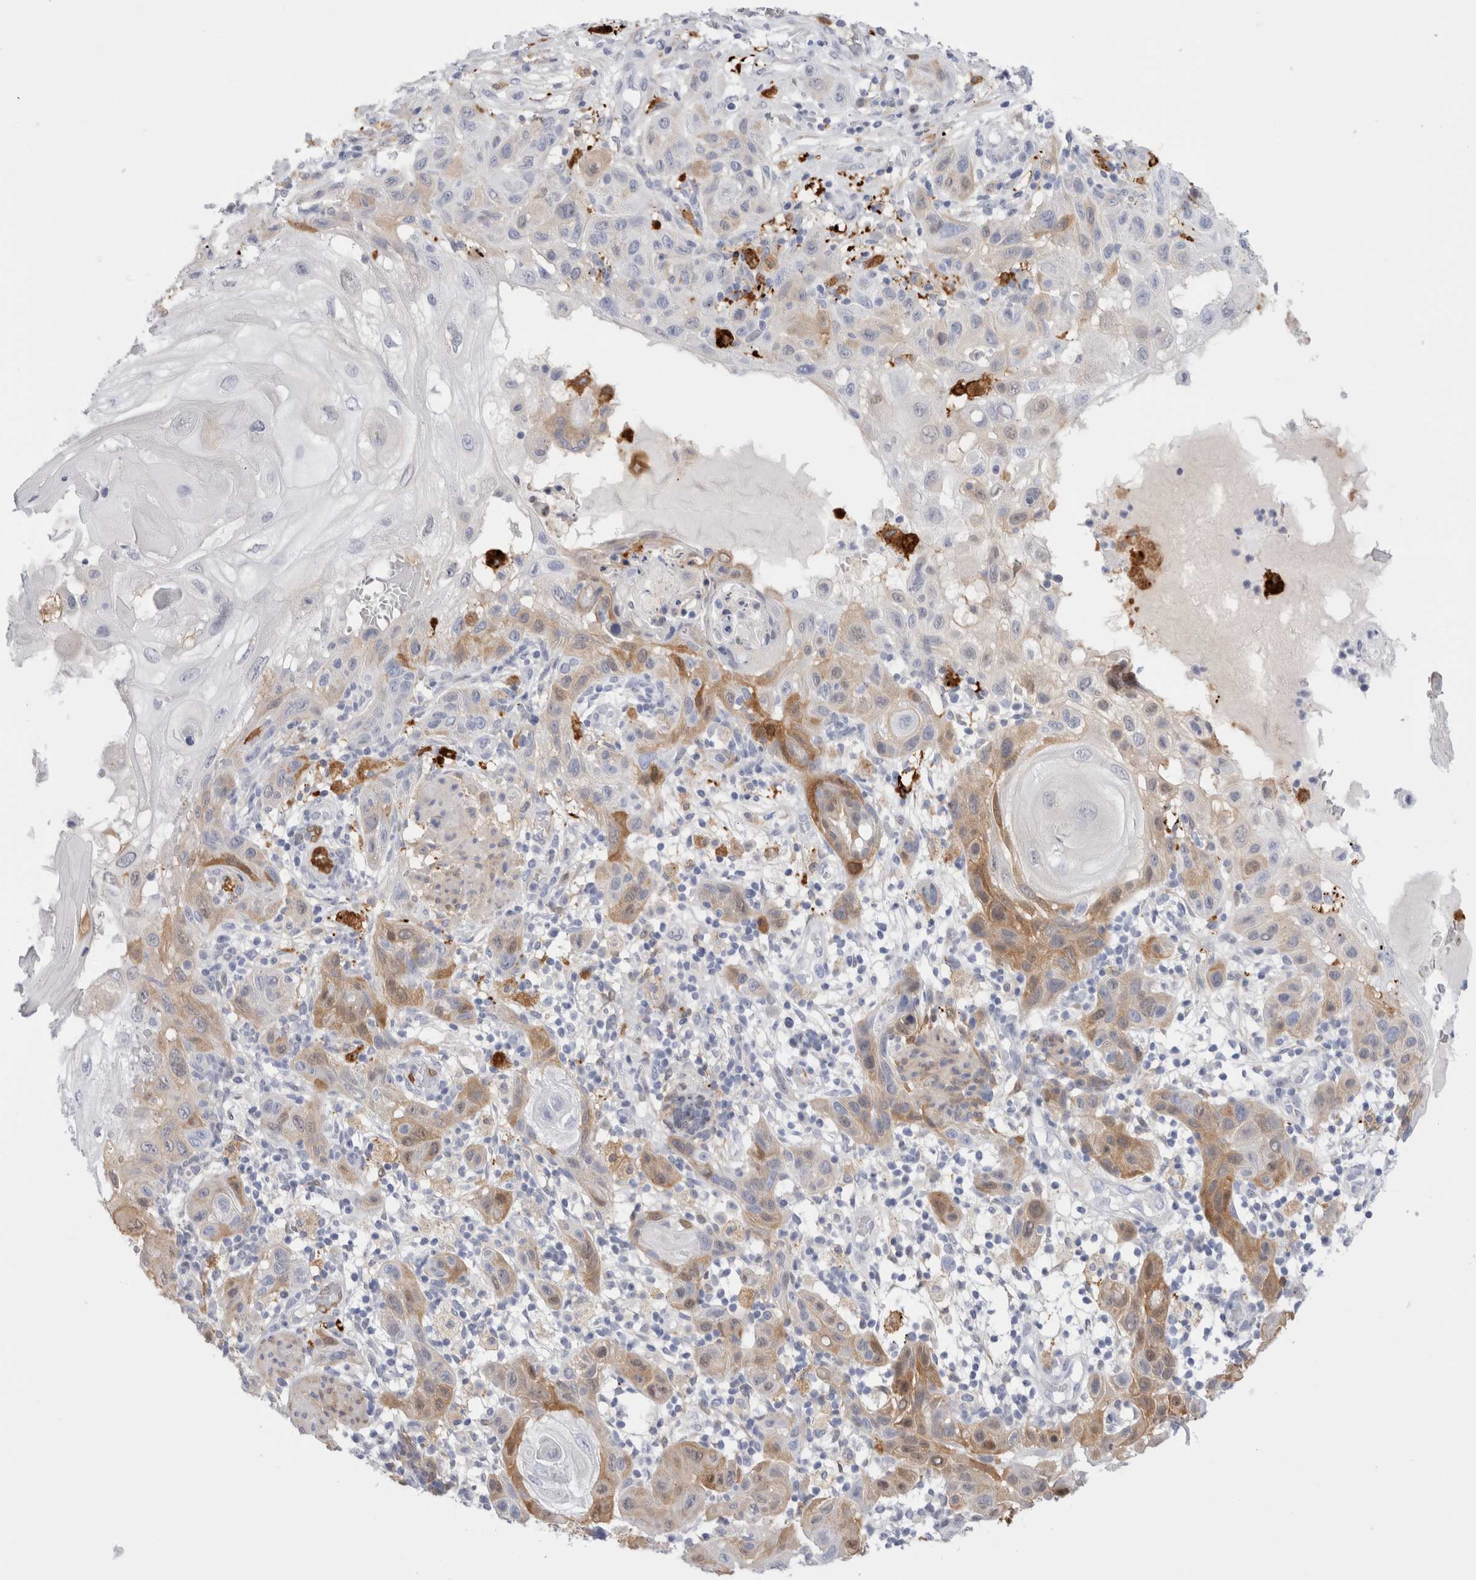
{"staining": {"intensity": "moderate", "quantity": "<25%", "location": "cytoplasmic/membranous"}, "tissue": "skin cancer", "cell_type": "Tumor cells", "image_type": "cancer", "snomed": [{"axis": "morphology", "description": "Squamous cell carcinoma, NOS"}, {"axis": "topography", "description": "Skin"}], "caption": "Immunohistochemical staining of skin squamous cell carcinoma reveals low levels of moderate cytoplasmic/membranous staining in approximately <25% of tumor cells. (DAB IHC, brown staining for protein, blue staining for nuclei).", "gene": "NAPEPLD", "patient": {"sex": "female", "age": 96}}